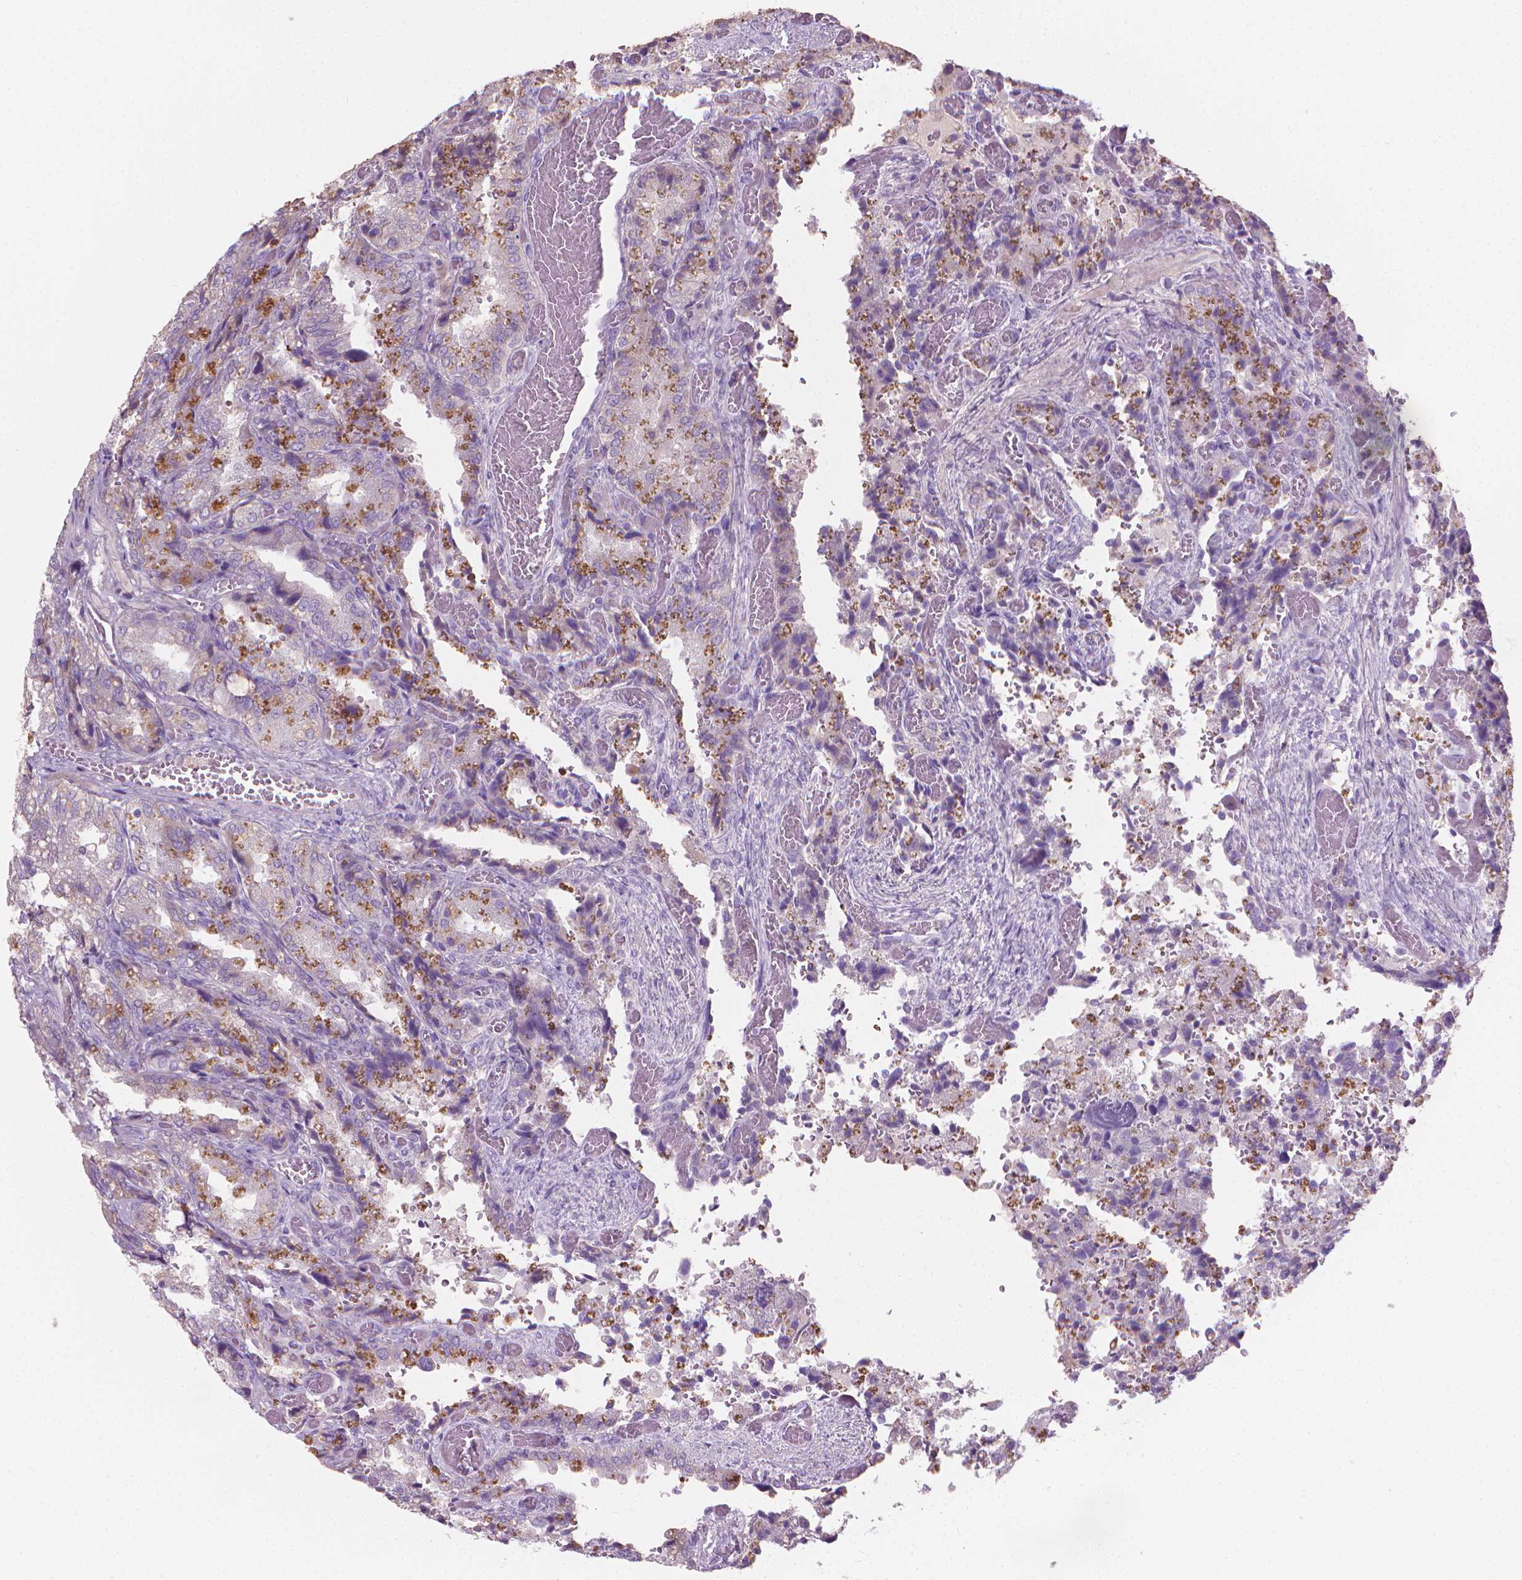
{"staining": {"intensity": "negative", "quantity": "none", "location": "none"}, "tissue": "seminal vesicle", "cell_type": "Glandular cells", "image_type": "normal", "snomed": [{"axis": "morphology", "description": "Normal tissue, NOS"}, {"axis": "topography", "description": "Seminal veicle"}], "caption": "Glandular cells show no significant protein positivity in normal seminal vesicle. The staining was performed using DAB (3,3'-diaminobenzidine) to visualize the protein expression in brown, while the nuclei were stained in blue with hematoxylin (Magnification: 20x).", "gene": "CABCOCO1", "patient": {"sex": "male", "age": 57}}